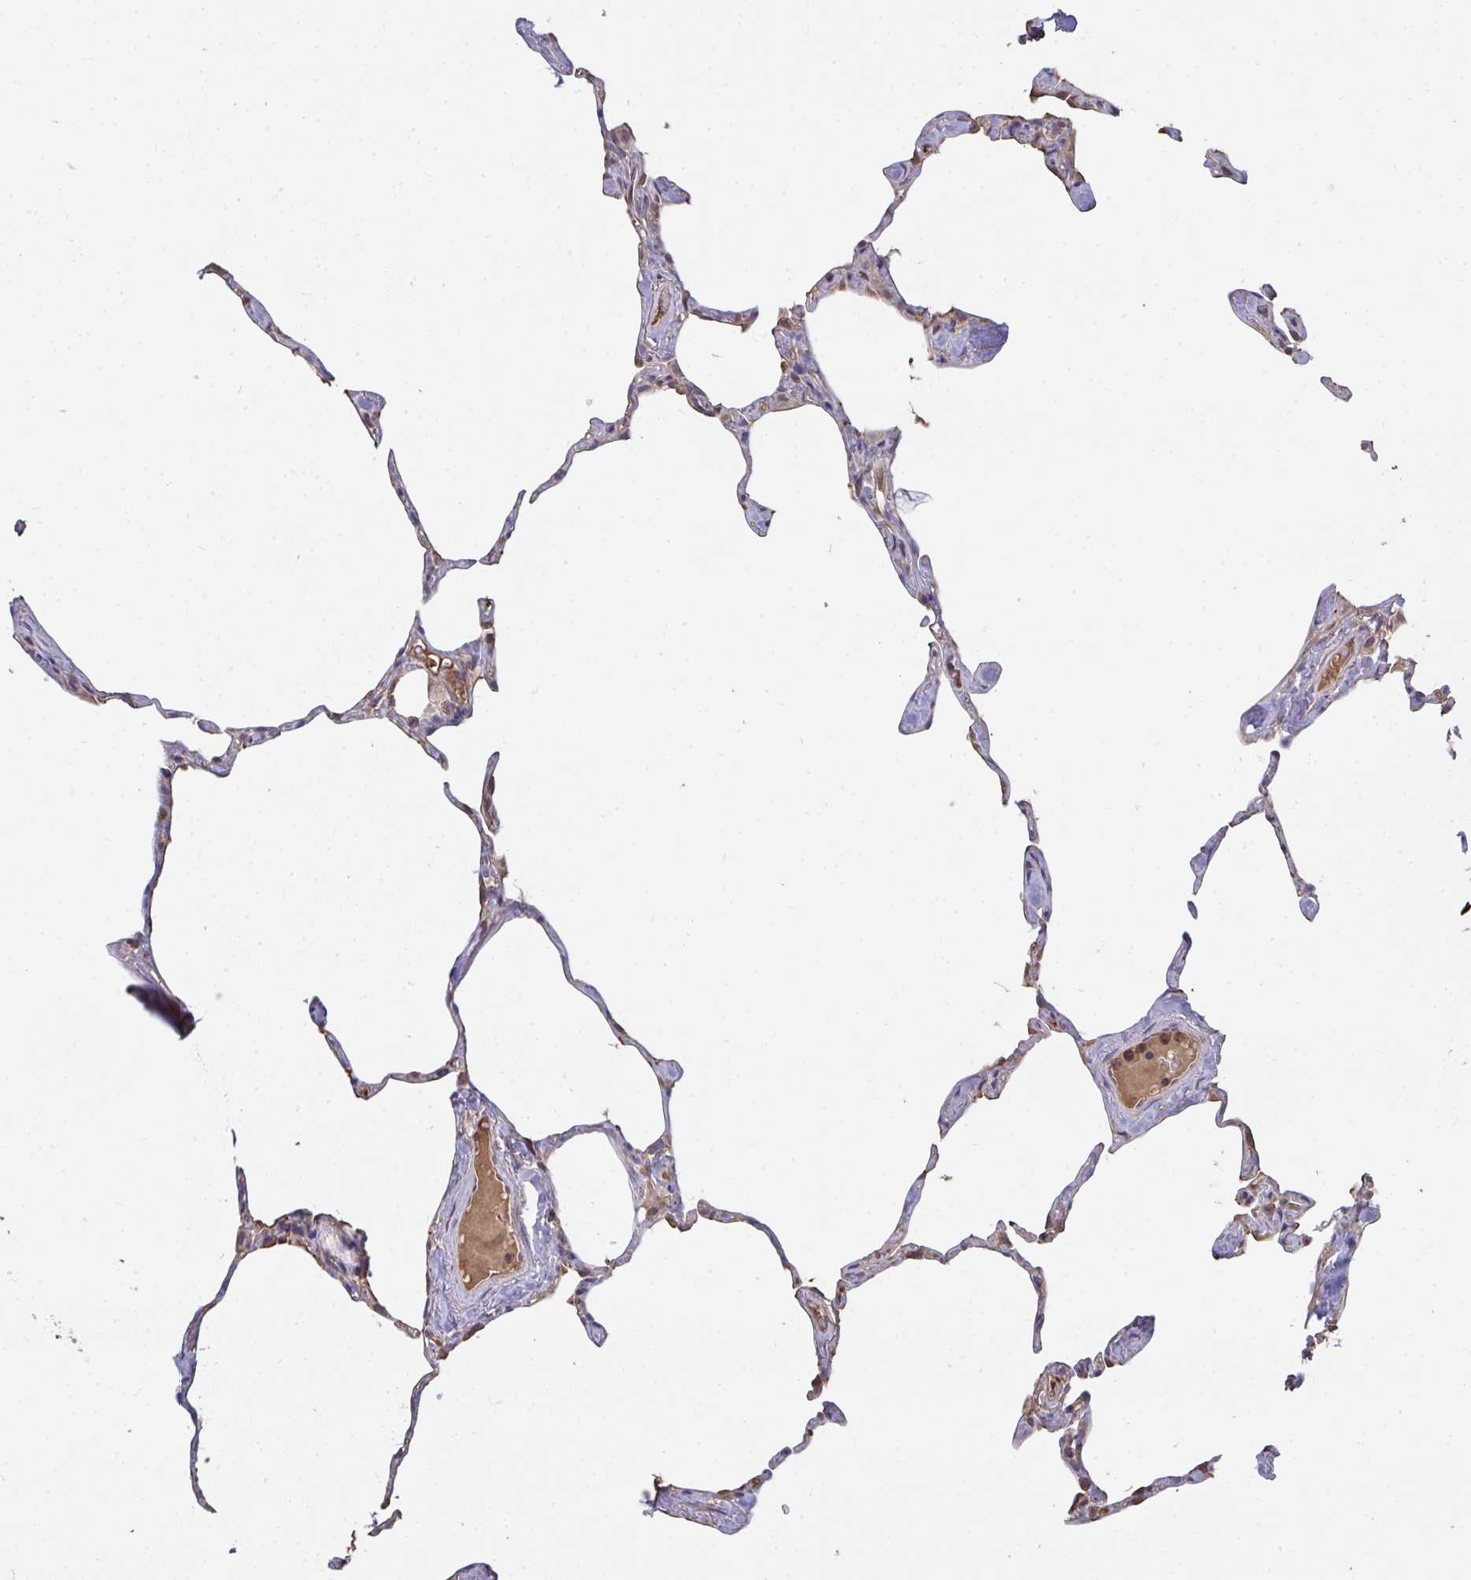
{"staining": {"intensity": "moderate", "quantity": "25%-75%", "location": "cytoplasmic/membranous"}, "tissue": "lung", "cell_type": "Alveolar cells", "image_type": "normal", "snomed": [{"axis": "morphology", "description": "Normal tissue, NOS"}, {"axis": "topography", "description": "Lung"}], "caption": "Lung was stained to show a protein in brown. There is medium levels of moderate cytoplasmic/membranous staining in approximately 25%-75% of alveolar cells. The staining was performed using DAB (3,3'-diaminobenzidine) to visualize the protein expression in brown, while the nuclei were stained in blue with hematoxylin (Magnification: 20x).", "gene": "TTC9C", "patient": {"sex": "male", "age": 65}}